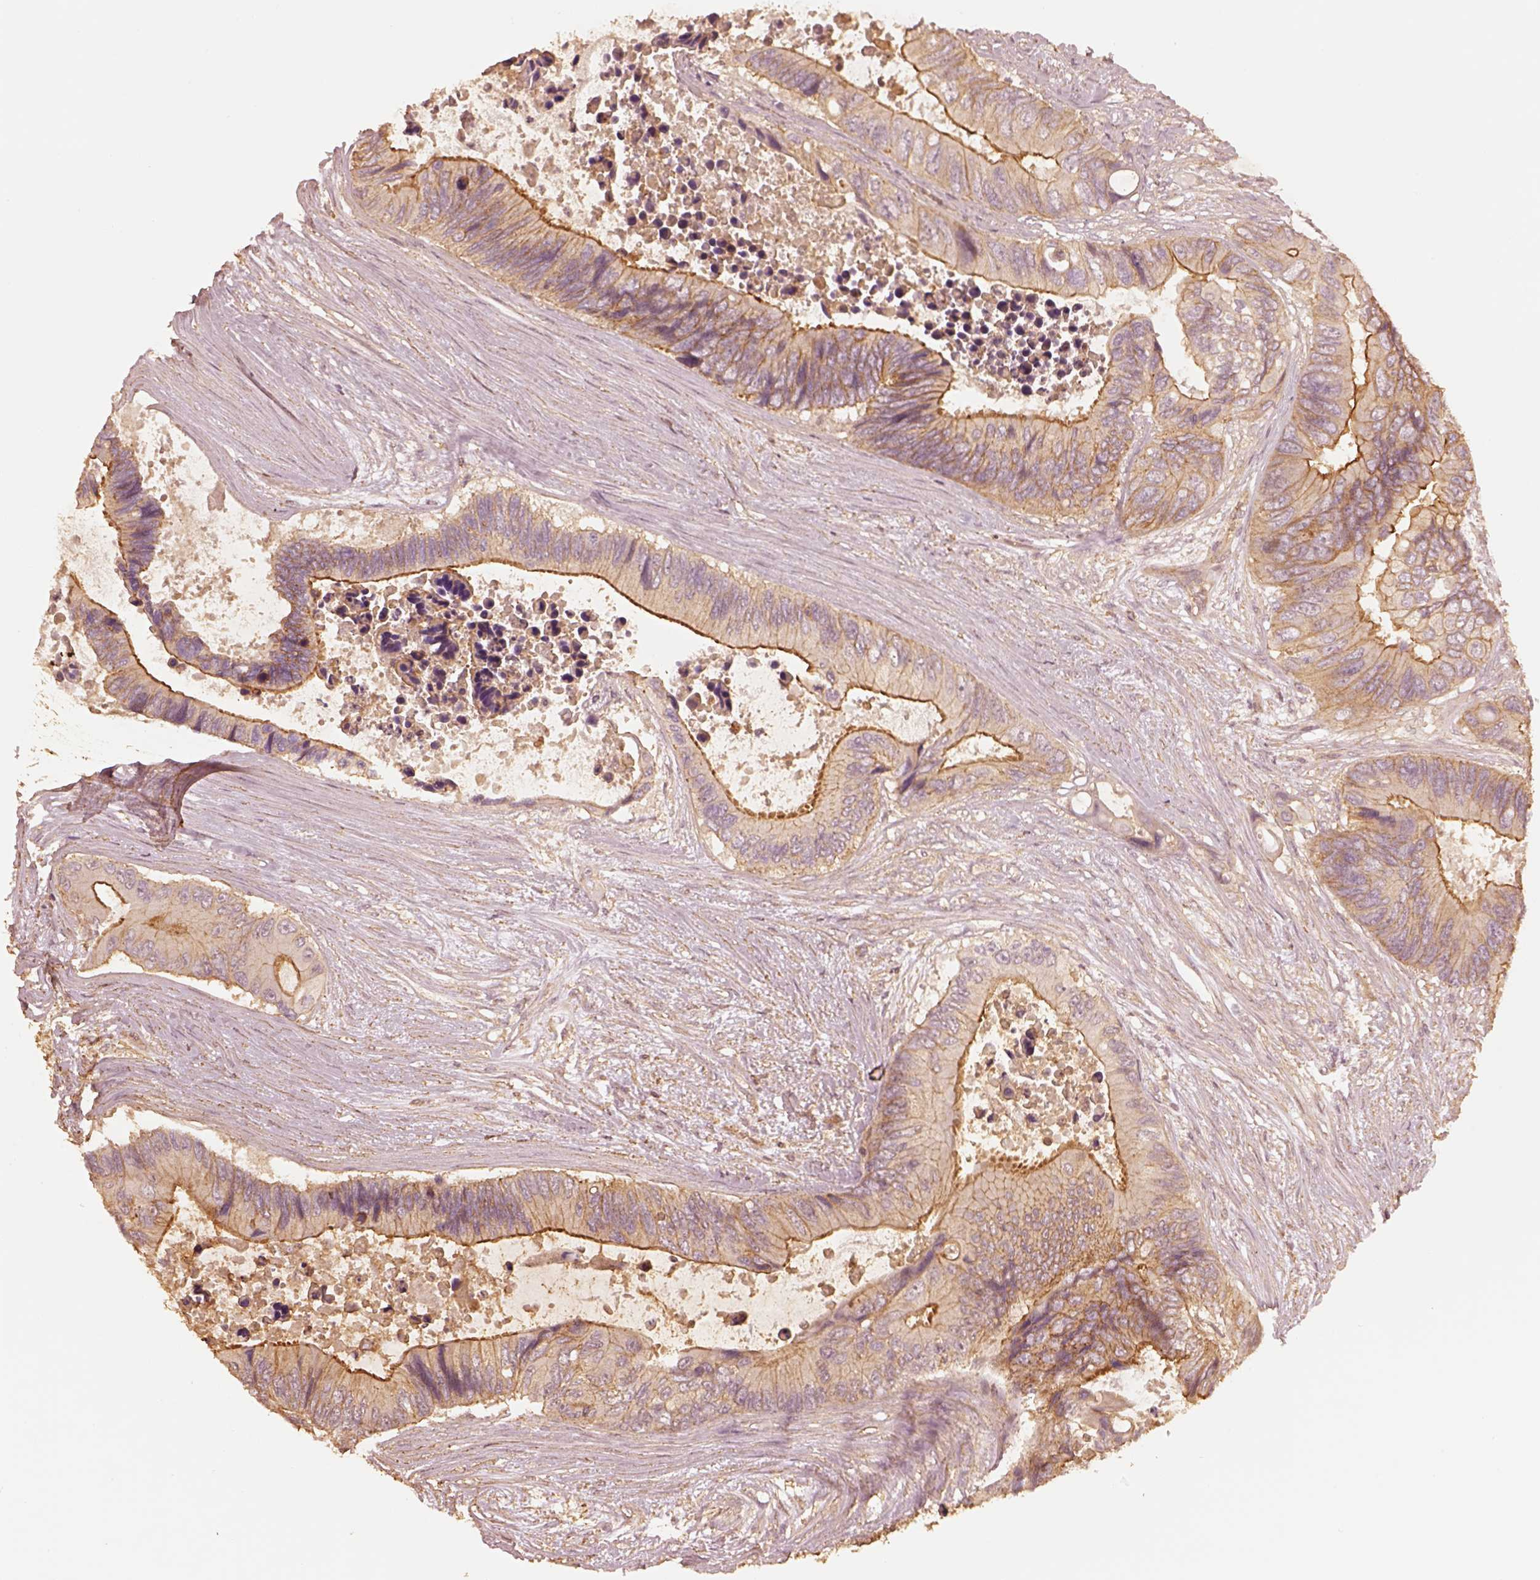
{"staining": {"intensity": "strong", "quantity": "25%-75%", "location": "cytoplasmic/membranous"}, "tissue": "colorectal cancer", "cell_type": "Tumor cells", "image_type": "cancer", "snomed": [{"axis": "morphology", "description": "Adenocarcinoma, NOS"}, {"axis": "topography", "description": "Rectum"}], "caption": "About 25%-75% of tumor cells in human colorectal adenocarcinoma display strong cytoplasmic/membranous protein positivity as visualized by brown immunohistochemical staining.", "gene": "WDR7", "patient": {"sex": "male", "age": 63}}